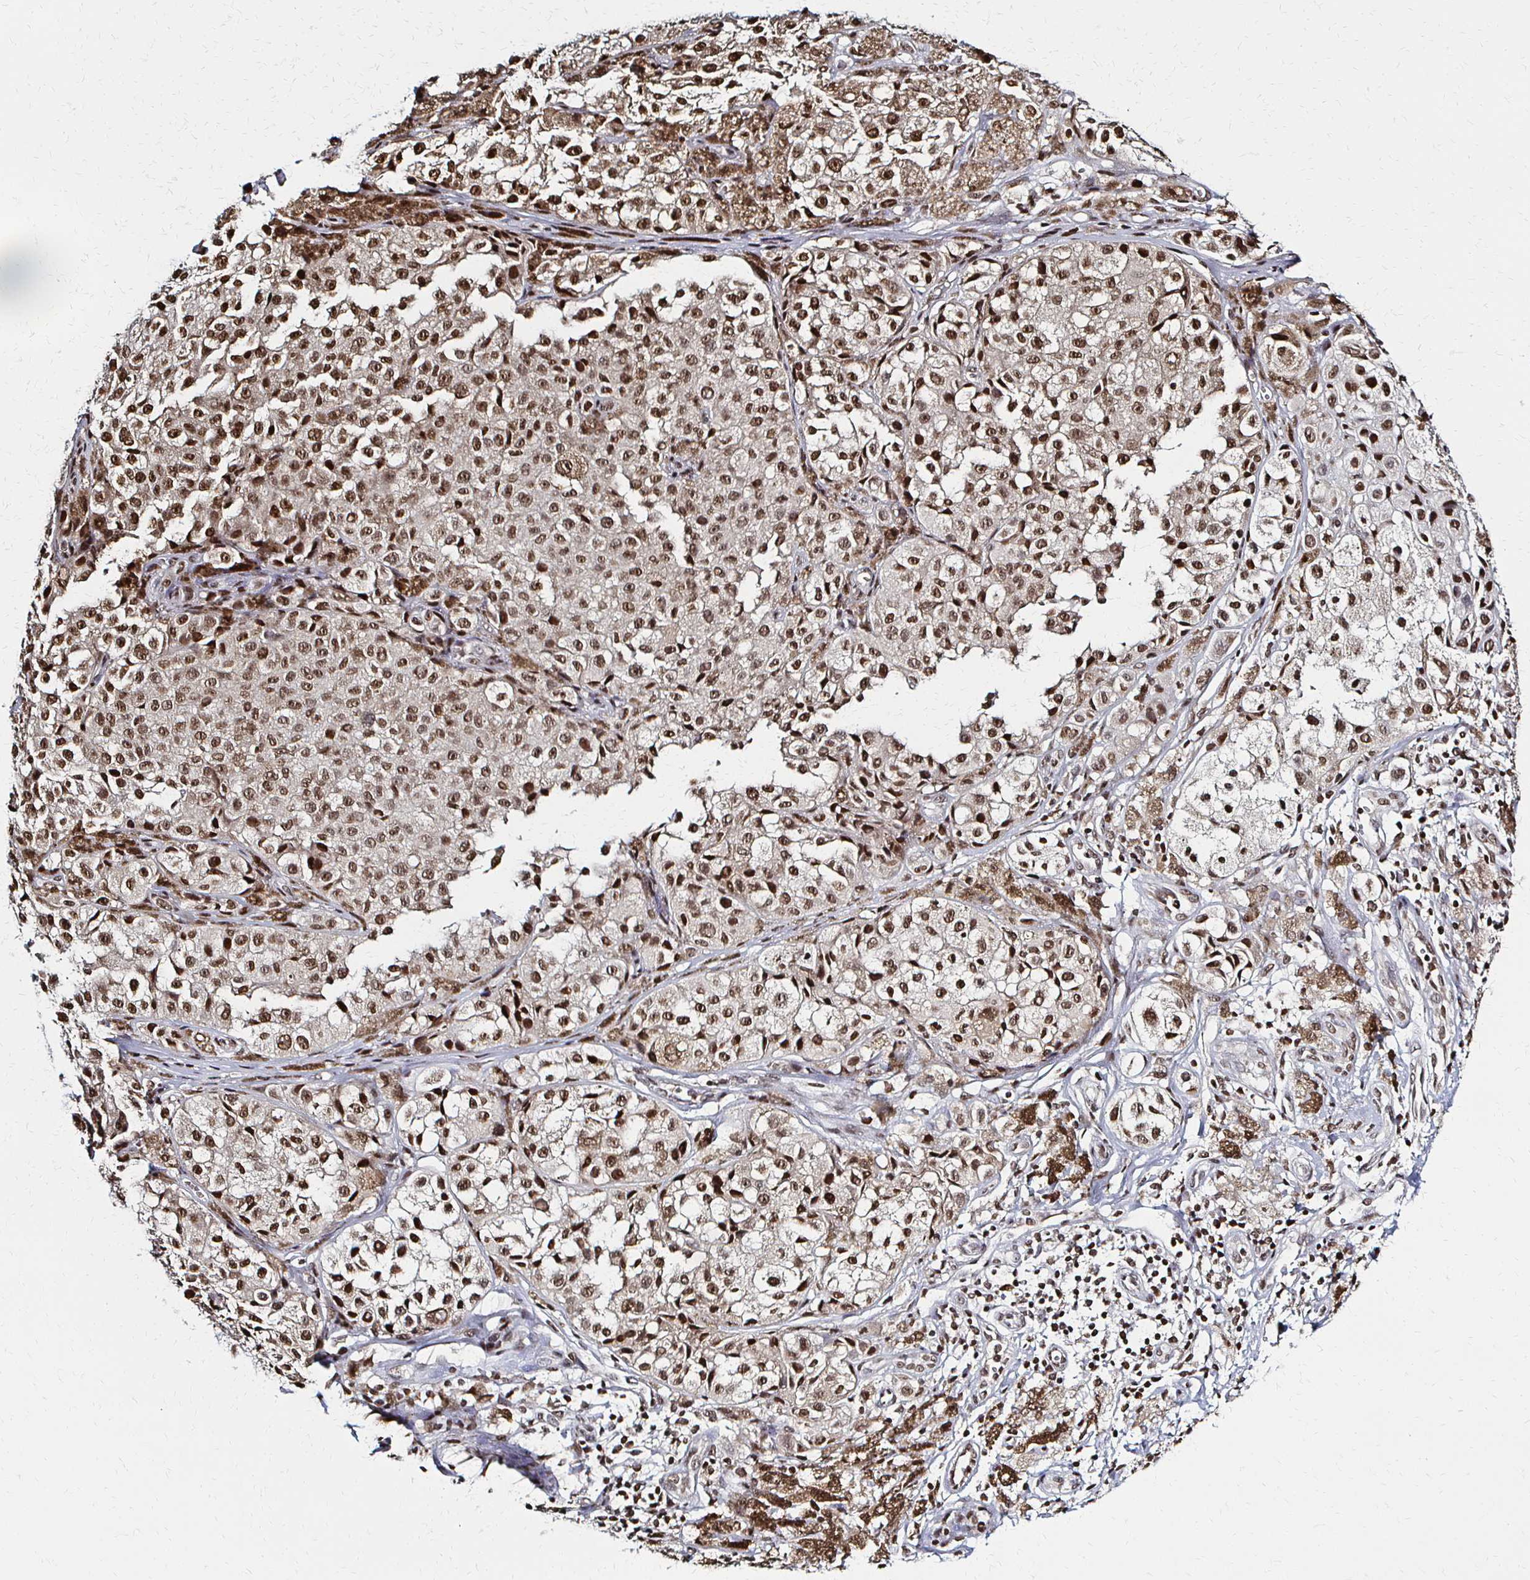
{"staining": {"intensity": "moderate", "quantity": ">75%", "location": "nuclear"}, "tissue": "melanoma", "cell_type": "Tumor cells", "image_type": "cancer", "snomed": [{"axis": "morphology", "description": "Malignant melanoma, NOS"}, {"axis": "topography", "description": "Skin"}], "caption": "Moderate nuclear staining for a protein is identified in approximately >75% of tumor cells of malignant melanoma using immunohistochemistry.", "gene": "HOXA9", "patient": {"sex": "male", "age": 61}}